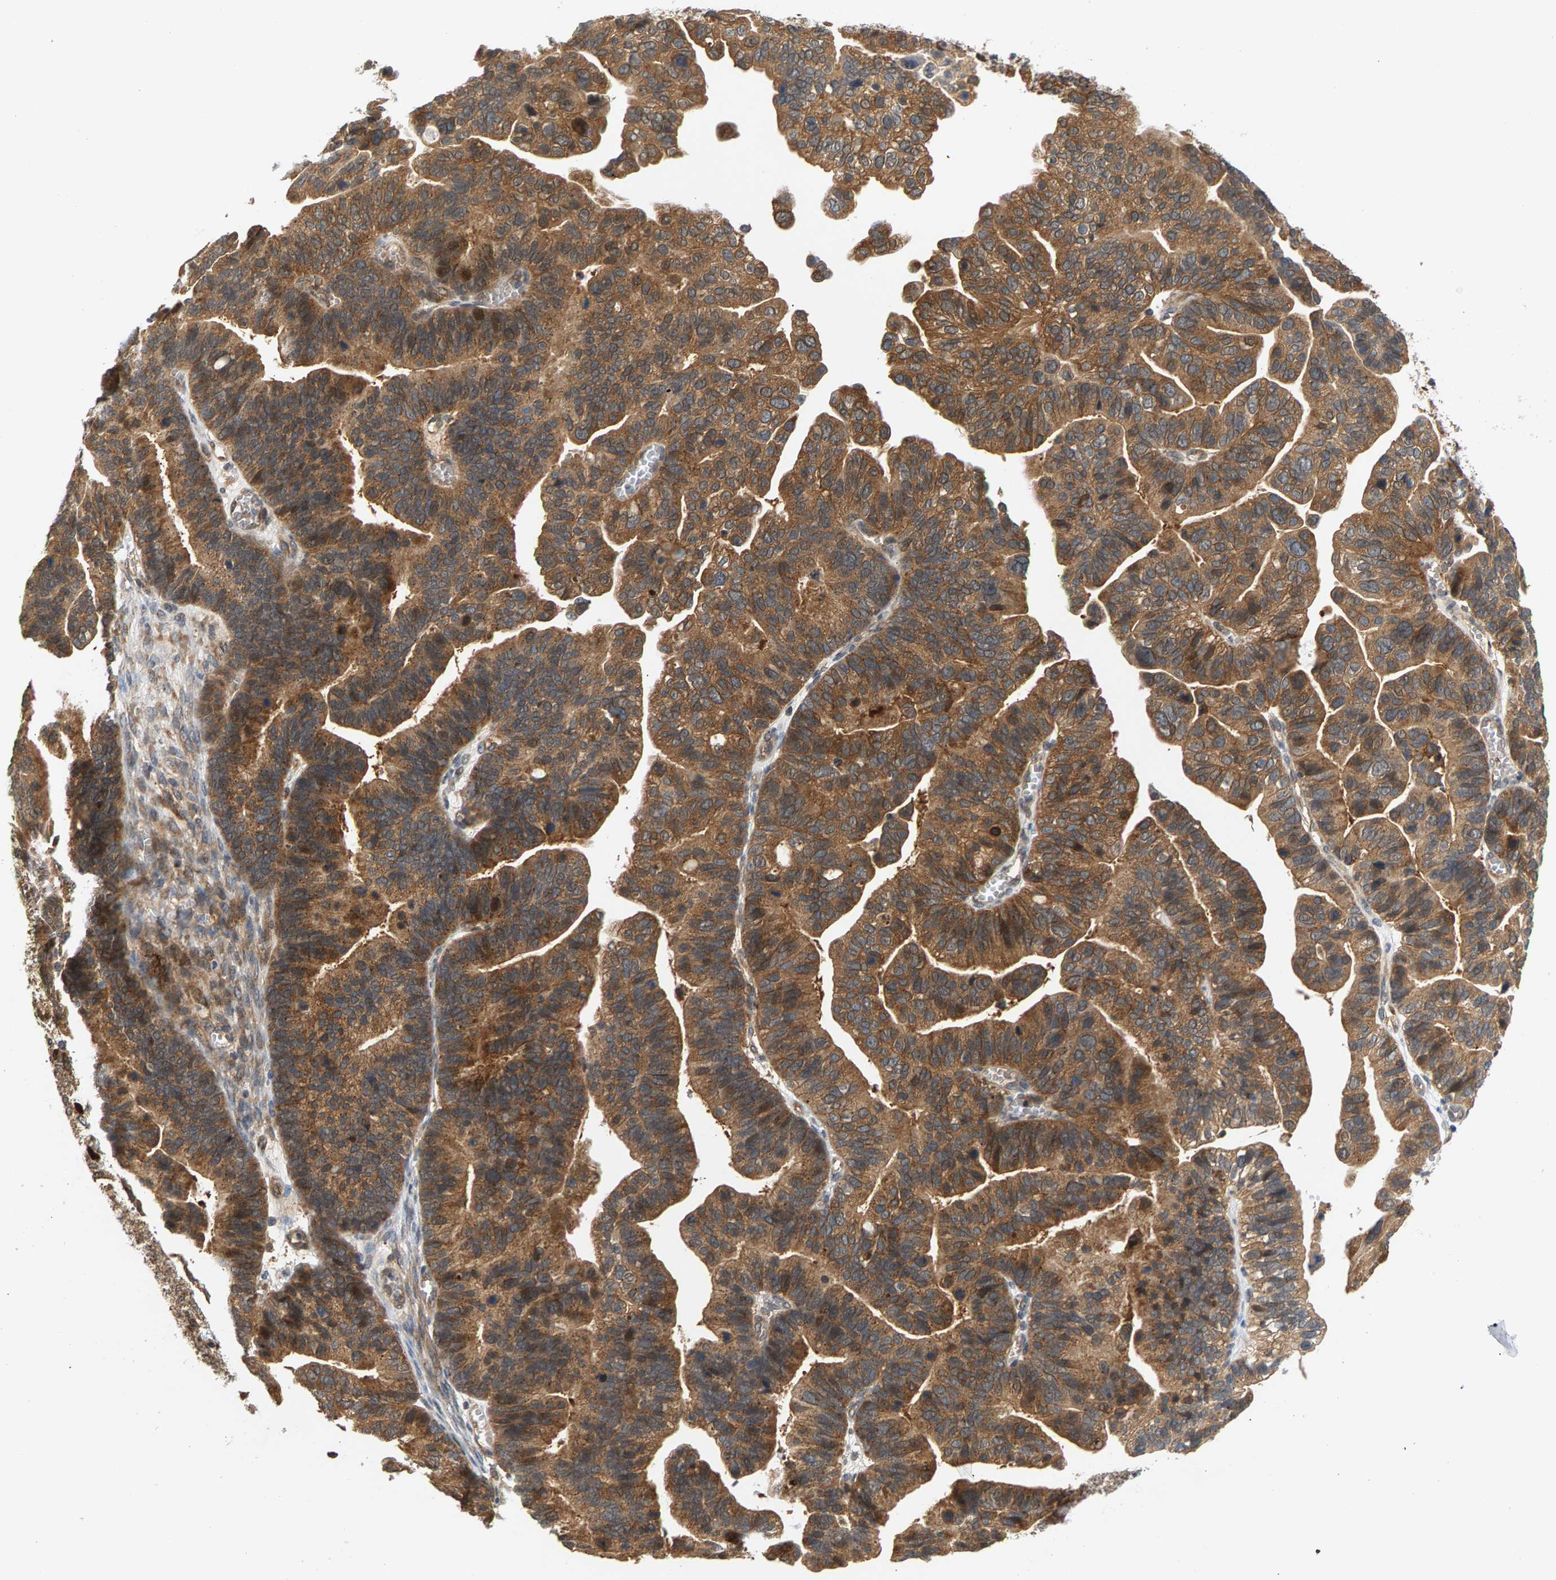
{"staining": {"intensity": "moderate", "quantity": ">75%", "location": "cytoplasmic/membranous"}, "tissue": "ovarian cancer", "cell_type": "Tumor cells", "image_type": "cancer", "snomed": [{"axis": "morphology", "description": "Cystadenocarcinoma, serous, NOS"}, {"axis": "topography", "description": "Ovary"}], "caption": "Serous cystadenocarcinoma (ovarian) stained for a protein shows moderate cytoplasmic/membranous positivity in tumor cells.", "gene": "MAP2K5", "patient": {"sex": "female", "age": 56}}